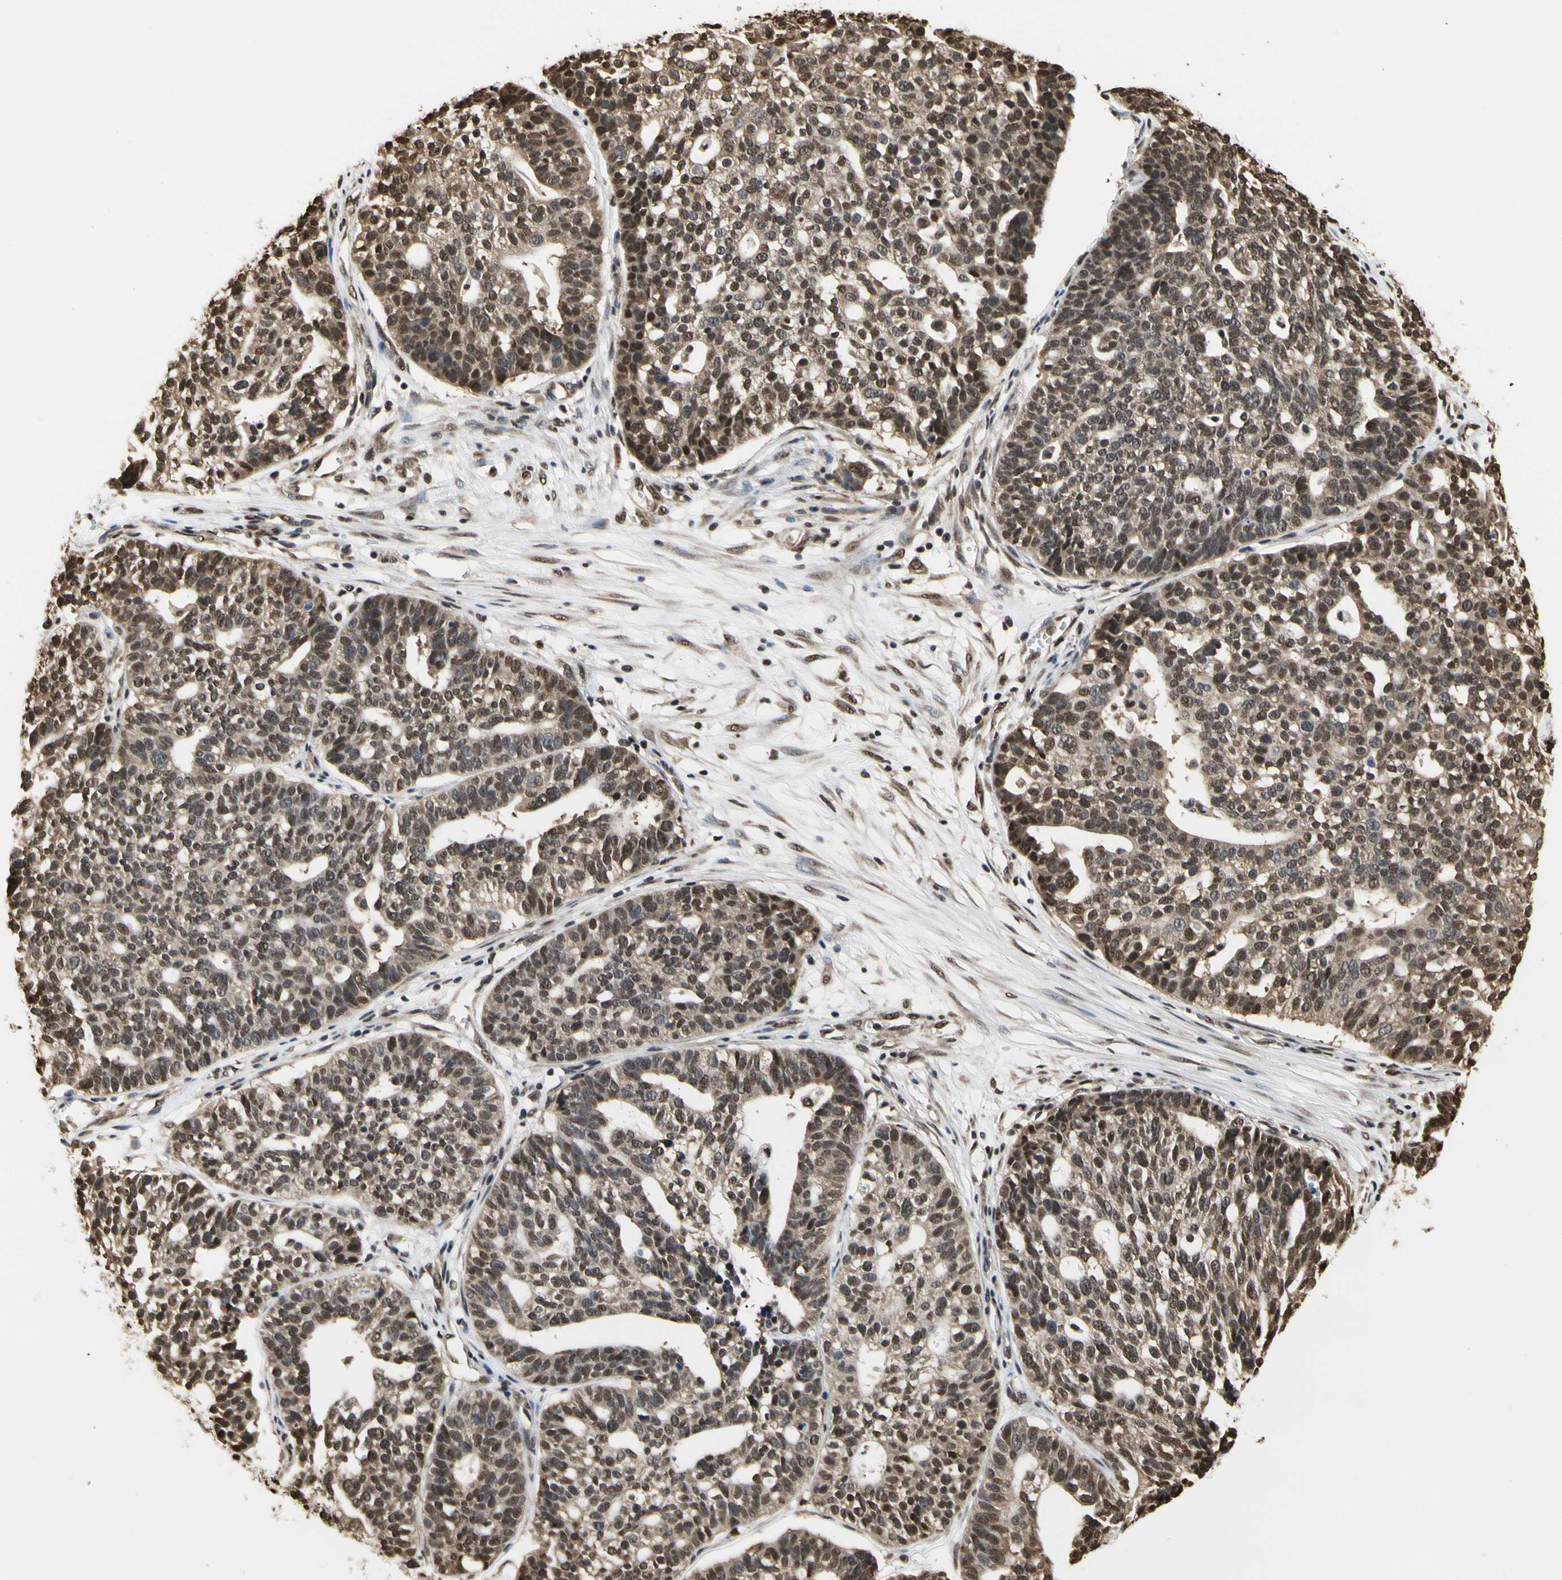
{"staining": {"intensity": "moderate", "quantity": ">75%", "location": "nuclear"}, "tissue": "ovarian cancer", "cell_type": "Tumor cells", "image_type": "cancer", "snomed": [{"axis": "morphology", "description": "Cystadenocarcinoma, serous, NOS"}, {"axis": "topography", "description": "Ovary"}], "caption": "A brown stain labels moderate nuclear positivity of a protein in ovarian cancer (serous cystadenocarcinoma) tumor cells.", "gene": "HNRNPK", "patient": {"sex": "female", "age": 59}}